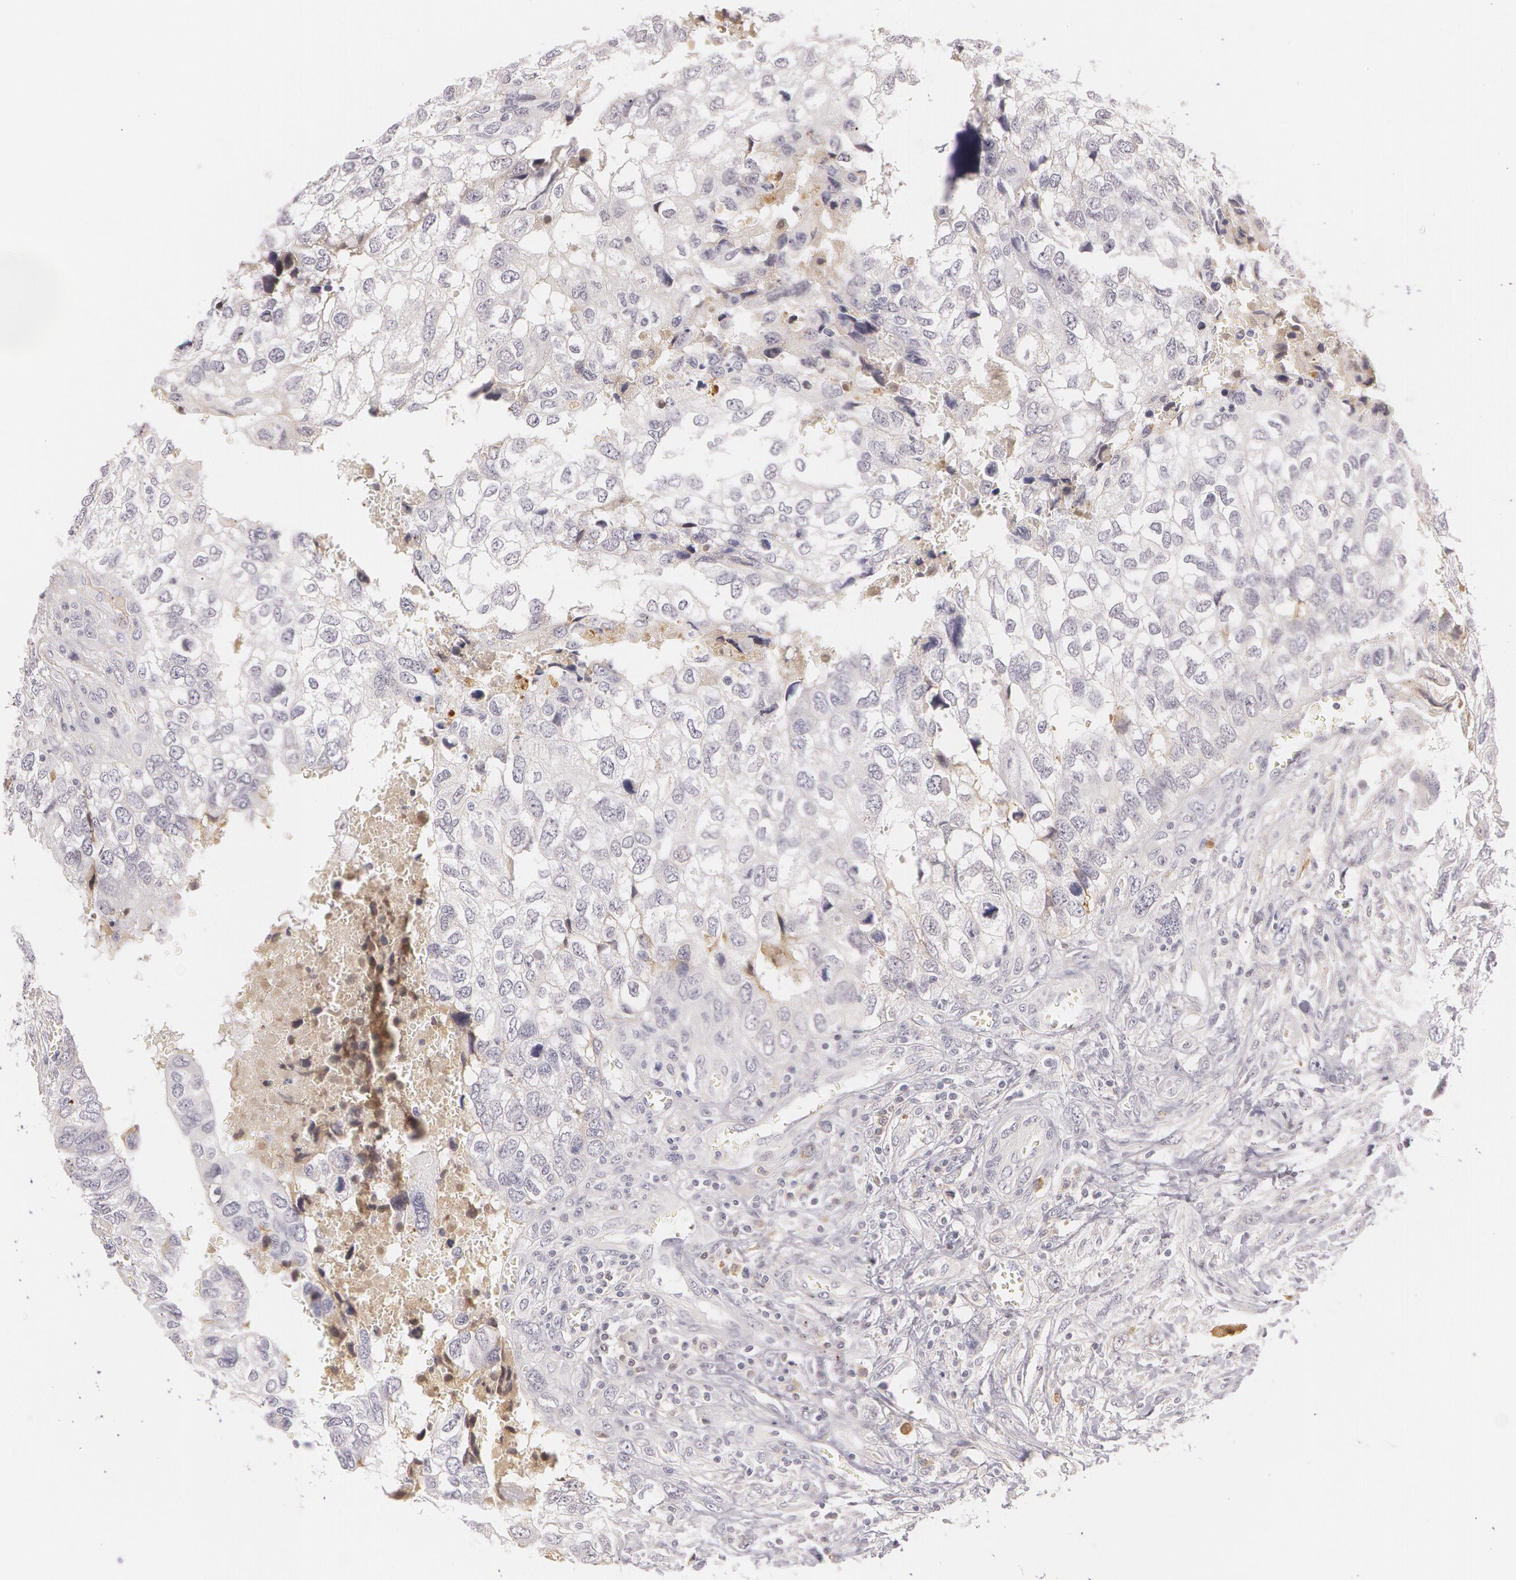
{"staining": {"intensity": "negative", "quantity": "none", "location": "none"}, "tissue": "breast cancer", "cell_type": "Tumor cells", "image_type": "cancer", "snomed": [{"axis": "morphology", "description": "Neoplasm, malignant, NOS"}, {"axis": "topography", "description": "Breast"}], "caption": "An immunohistochemistry (IHC) micrograph of breast cancer is shown. There is no staining in tumor cells of breast cancer.", "gene": "LBP", "patient": {"sex": "female", "age": 50}}